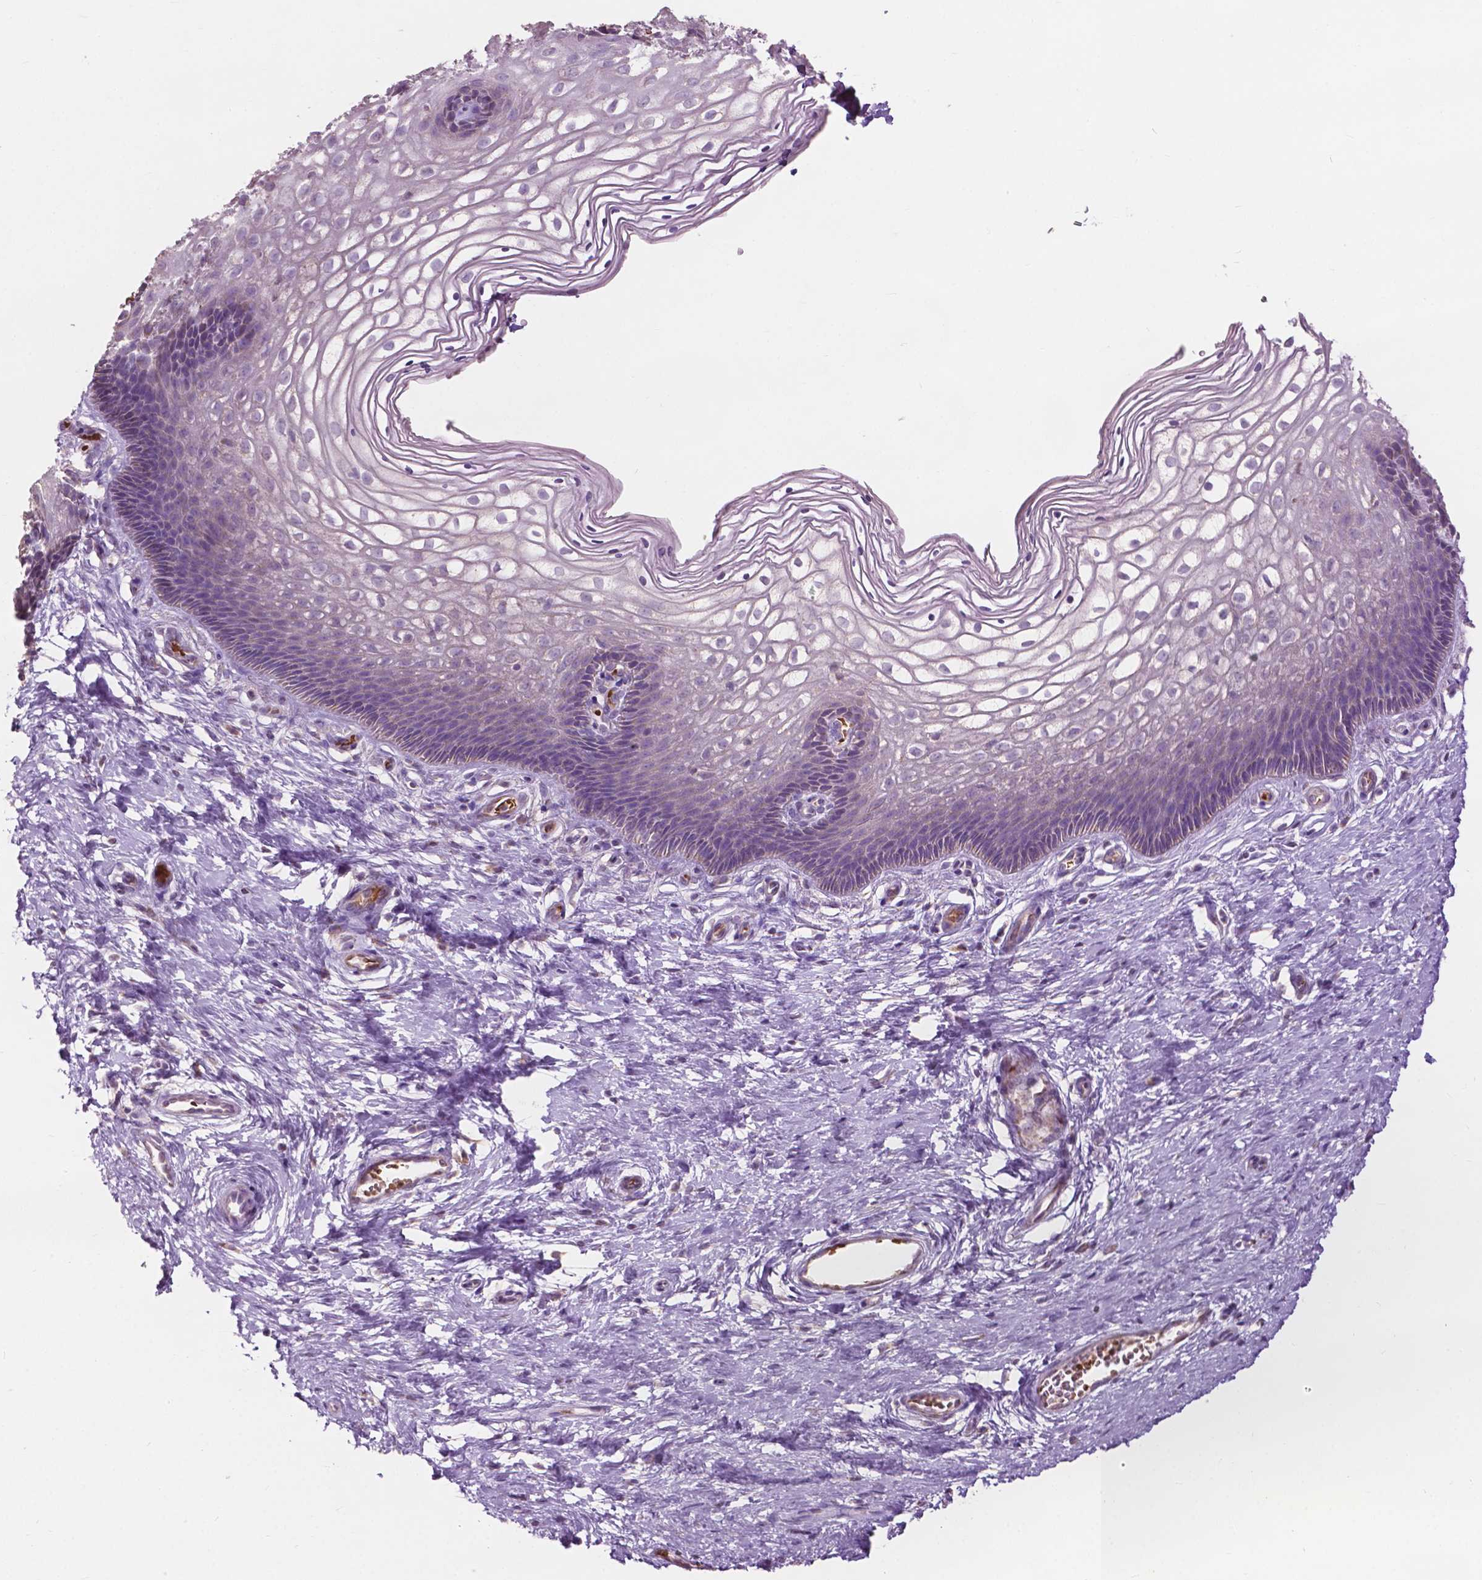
{"staining": {"intensity": "weak", "quantity": "25%-75%", "location": "cytoplasmic/membranous"}, "tissue": "cervix", "cell_type": "Glandular cells", "image_type": "normal", "snomed": [{"axis": "morphology", "description": "Normal tissue, NOS"}, {"axis": "topography", "description": "Cervix"}], "caption": "A brown stain highlights weak cytoplasmic/membranous expression of a protein in glandular cells of unremarkable human cervix.", "gene": "NDUFS1", "patient": {"sex": "female", "age": 34}}